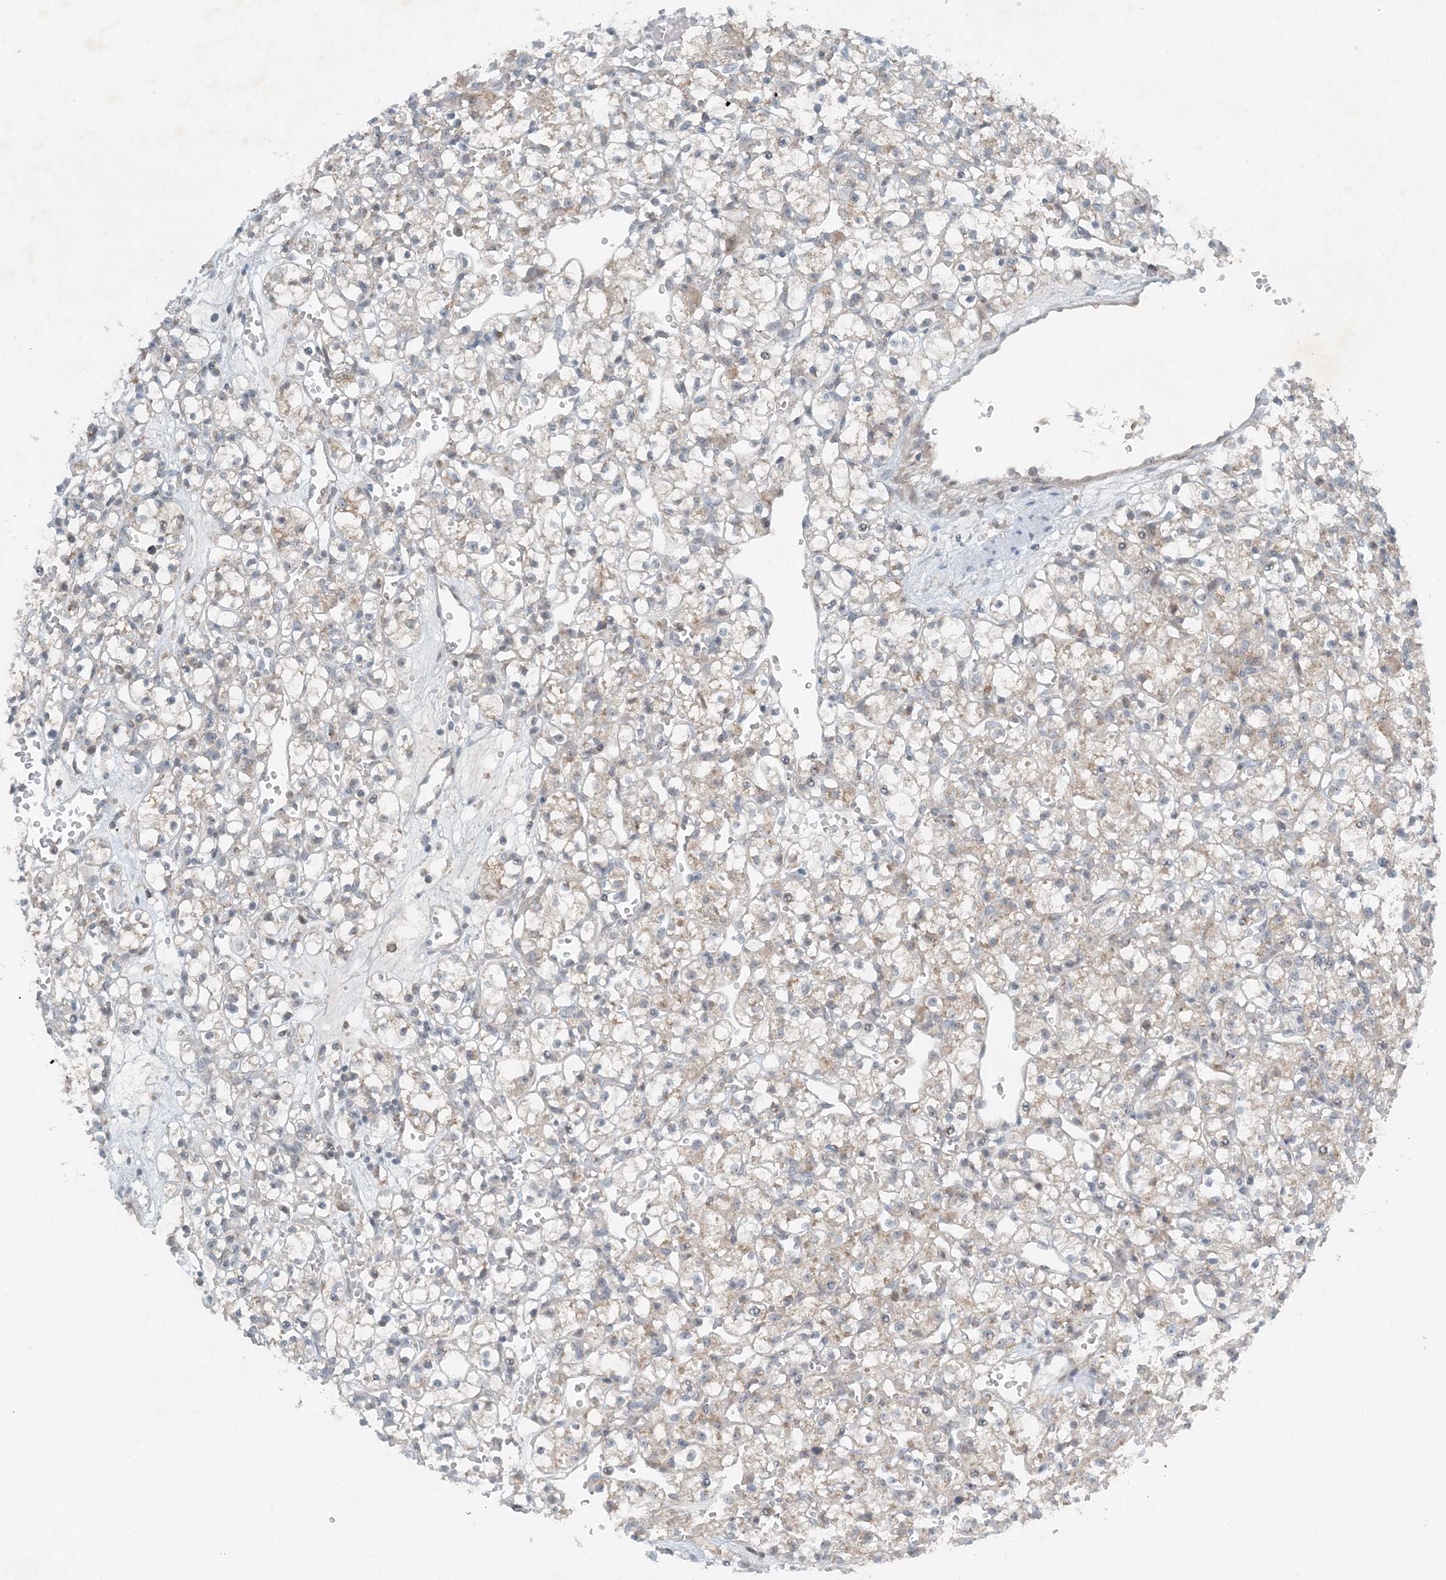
{"staining": {"intensity": "weak", "quantity": "25%-75%", "location": "cytoplasmic/membranous"}, "tissue": "renal cancer", "cell_type": "Tumor cells", "image_type": "cancer", "snomed": [{"axis": "morphology", "description": "Adenocarcinoma, NOS"}, {"axis": "topography", "description": "Kidney"}], "caption": "A brown stain highlights weak cytoplasmic/membranous expression of a protein in human renal cancer tumor cells.", "gene": "MITD1", "patient": {"sex": "female", "age": 59}}